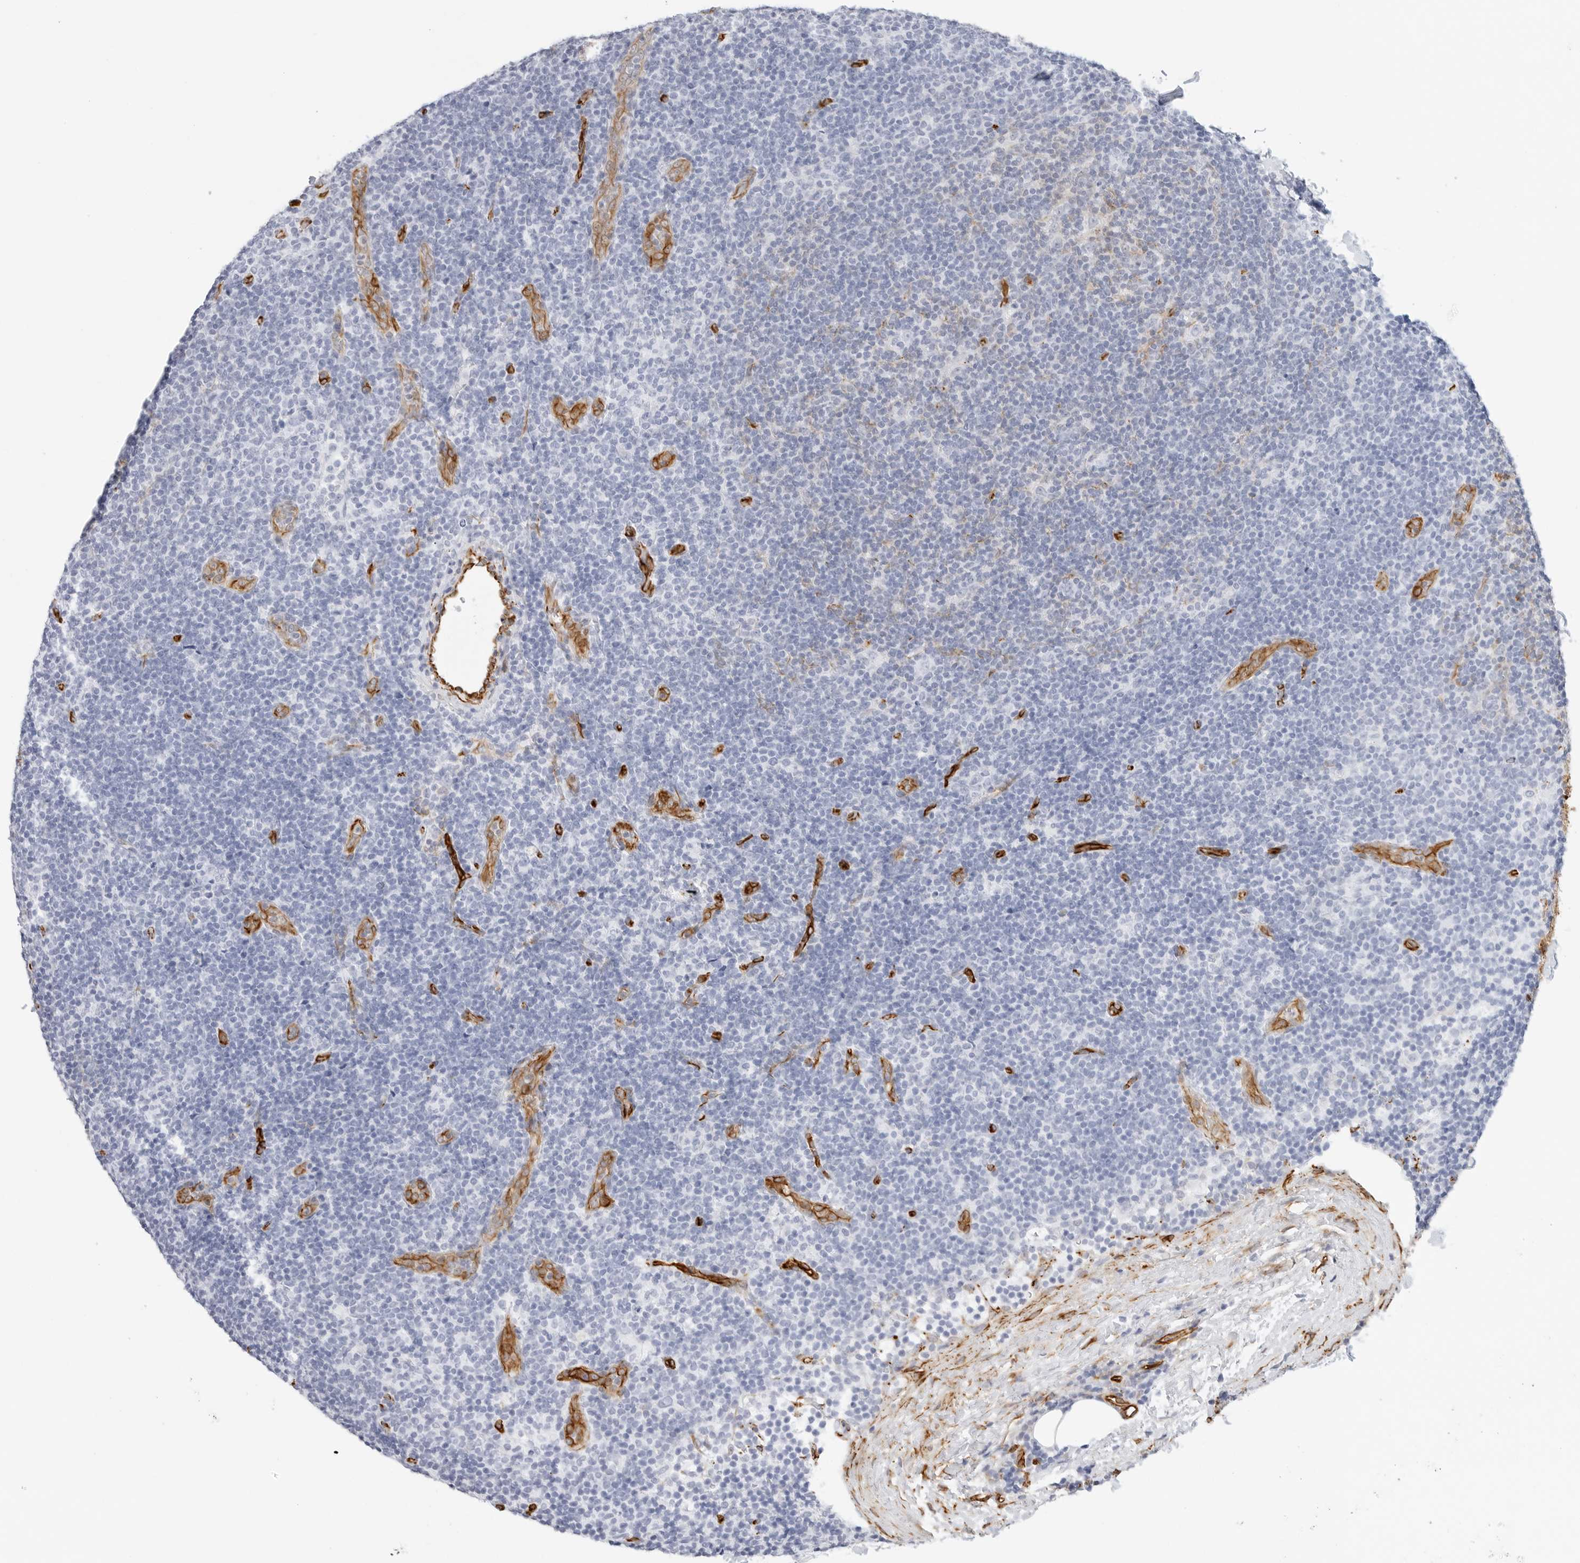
{"staining": {"intensity": "negative", "quantity": "none", "location": "none"}, "tissue": "lymphoma", "cell_type": "Tumor cells", "image_type": "cancer", "snomed": [{"axis": "morphology", "description": "Hodgkin's disease, NOS"}, {"axis": "topography", "description": "Lymph node"}], "caption": "An immunohistochemistry (IHC) photomicrograph of Hodgkin's disease is shown. There is no staining in tumor cells of Hodgkin's disease.", "gene": "NES", "patient": {"sex": "female", "age": 57}}